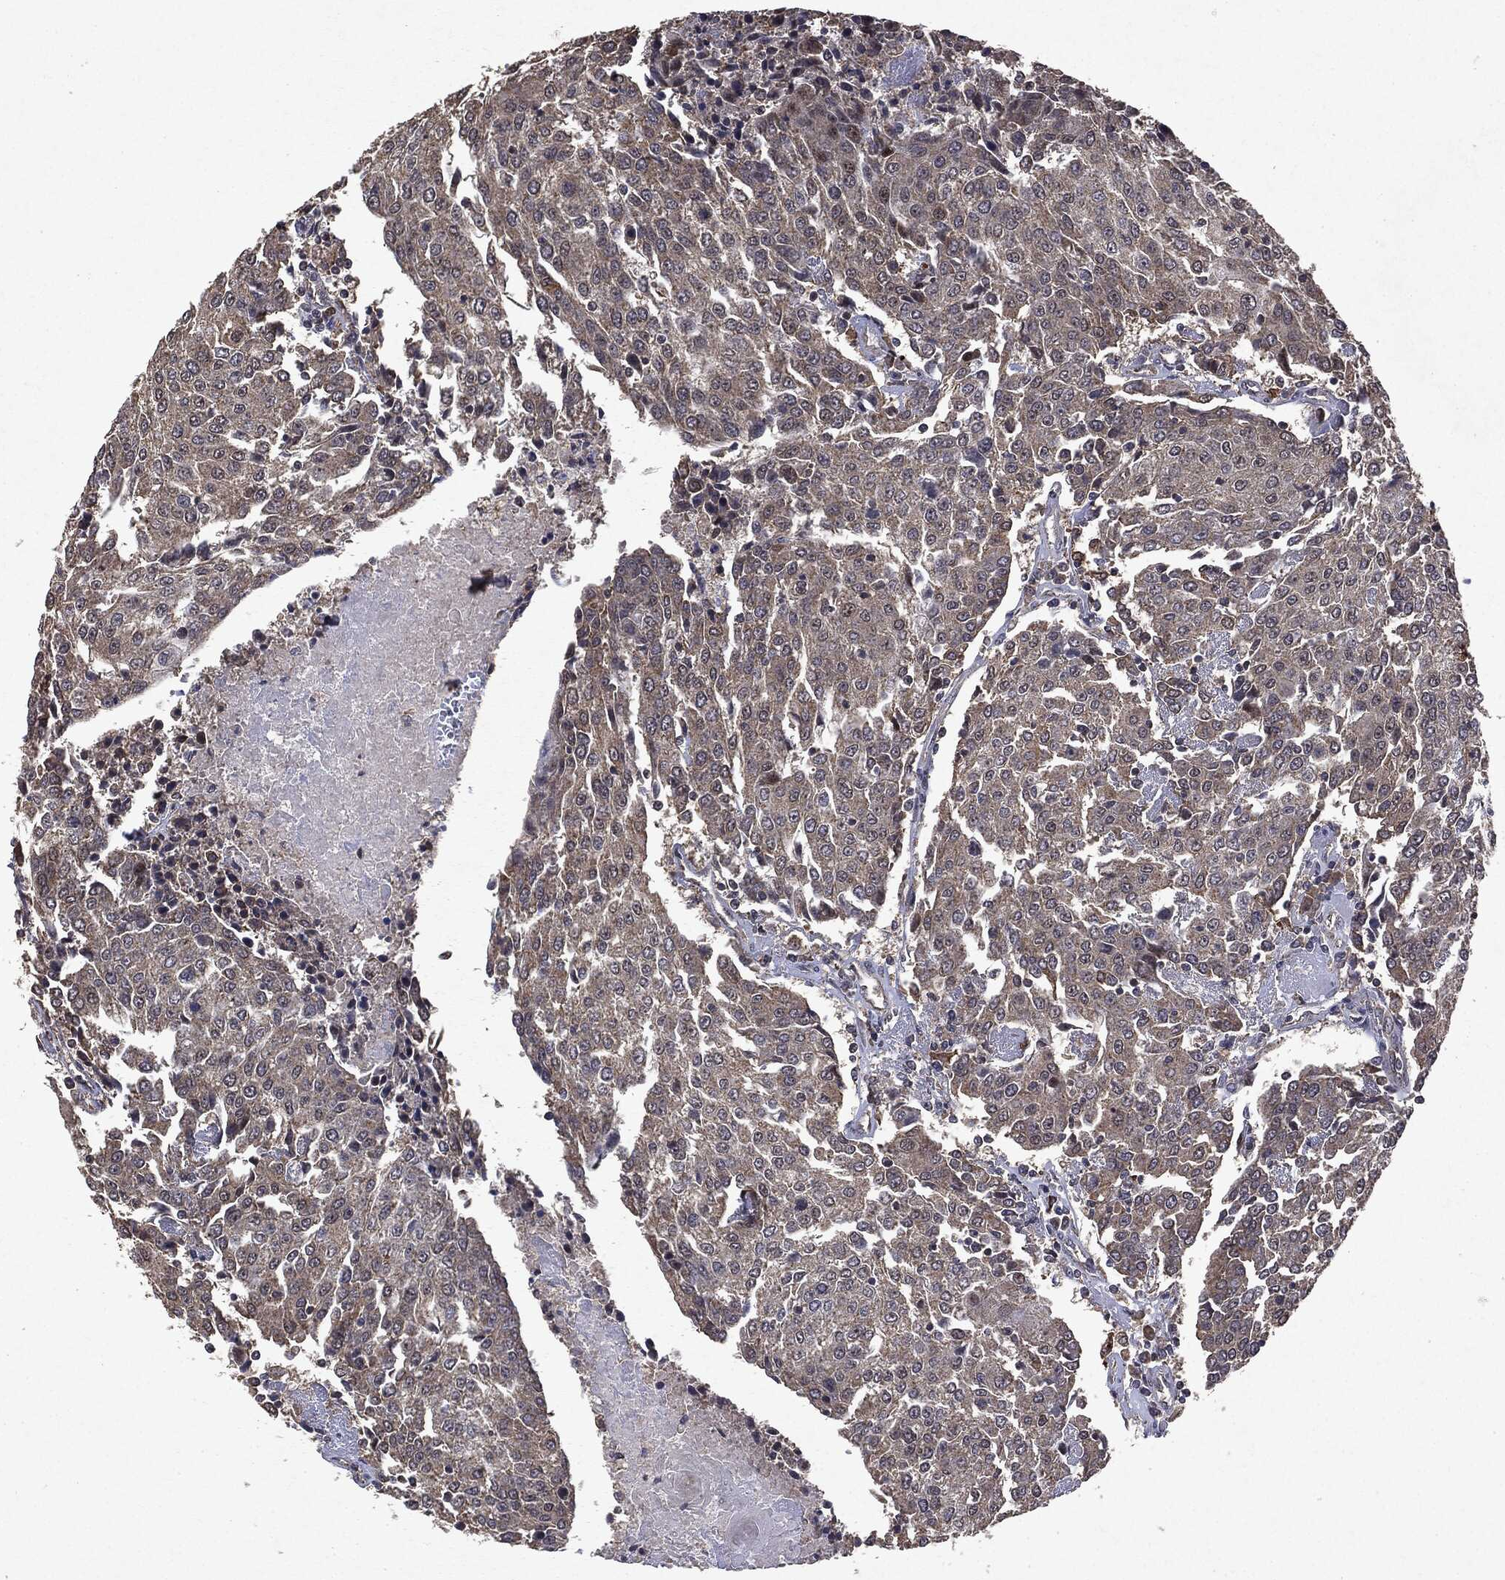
{"staining": {"intensity": "negative", "quantity": "none", "location": "none"}, "tissue": "urothelial cancer", "cell_type": "Tumor cells", "image_type": "cancer", "snomed": [{"axis": "morphology", "description": "Urothelial carcinoma, High grade"}, {"axis": "topography", "description": "Urinary bladder"}], "caption": "Immunohistochemistry of urothelial cancer displays no positivity in tumor cells.", "gene": "PTEN", "patient": {"sex": "female", "age": 85}}